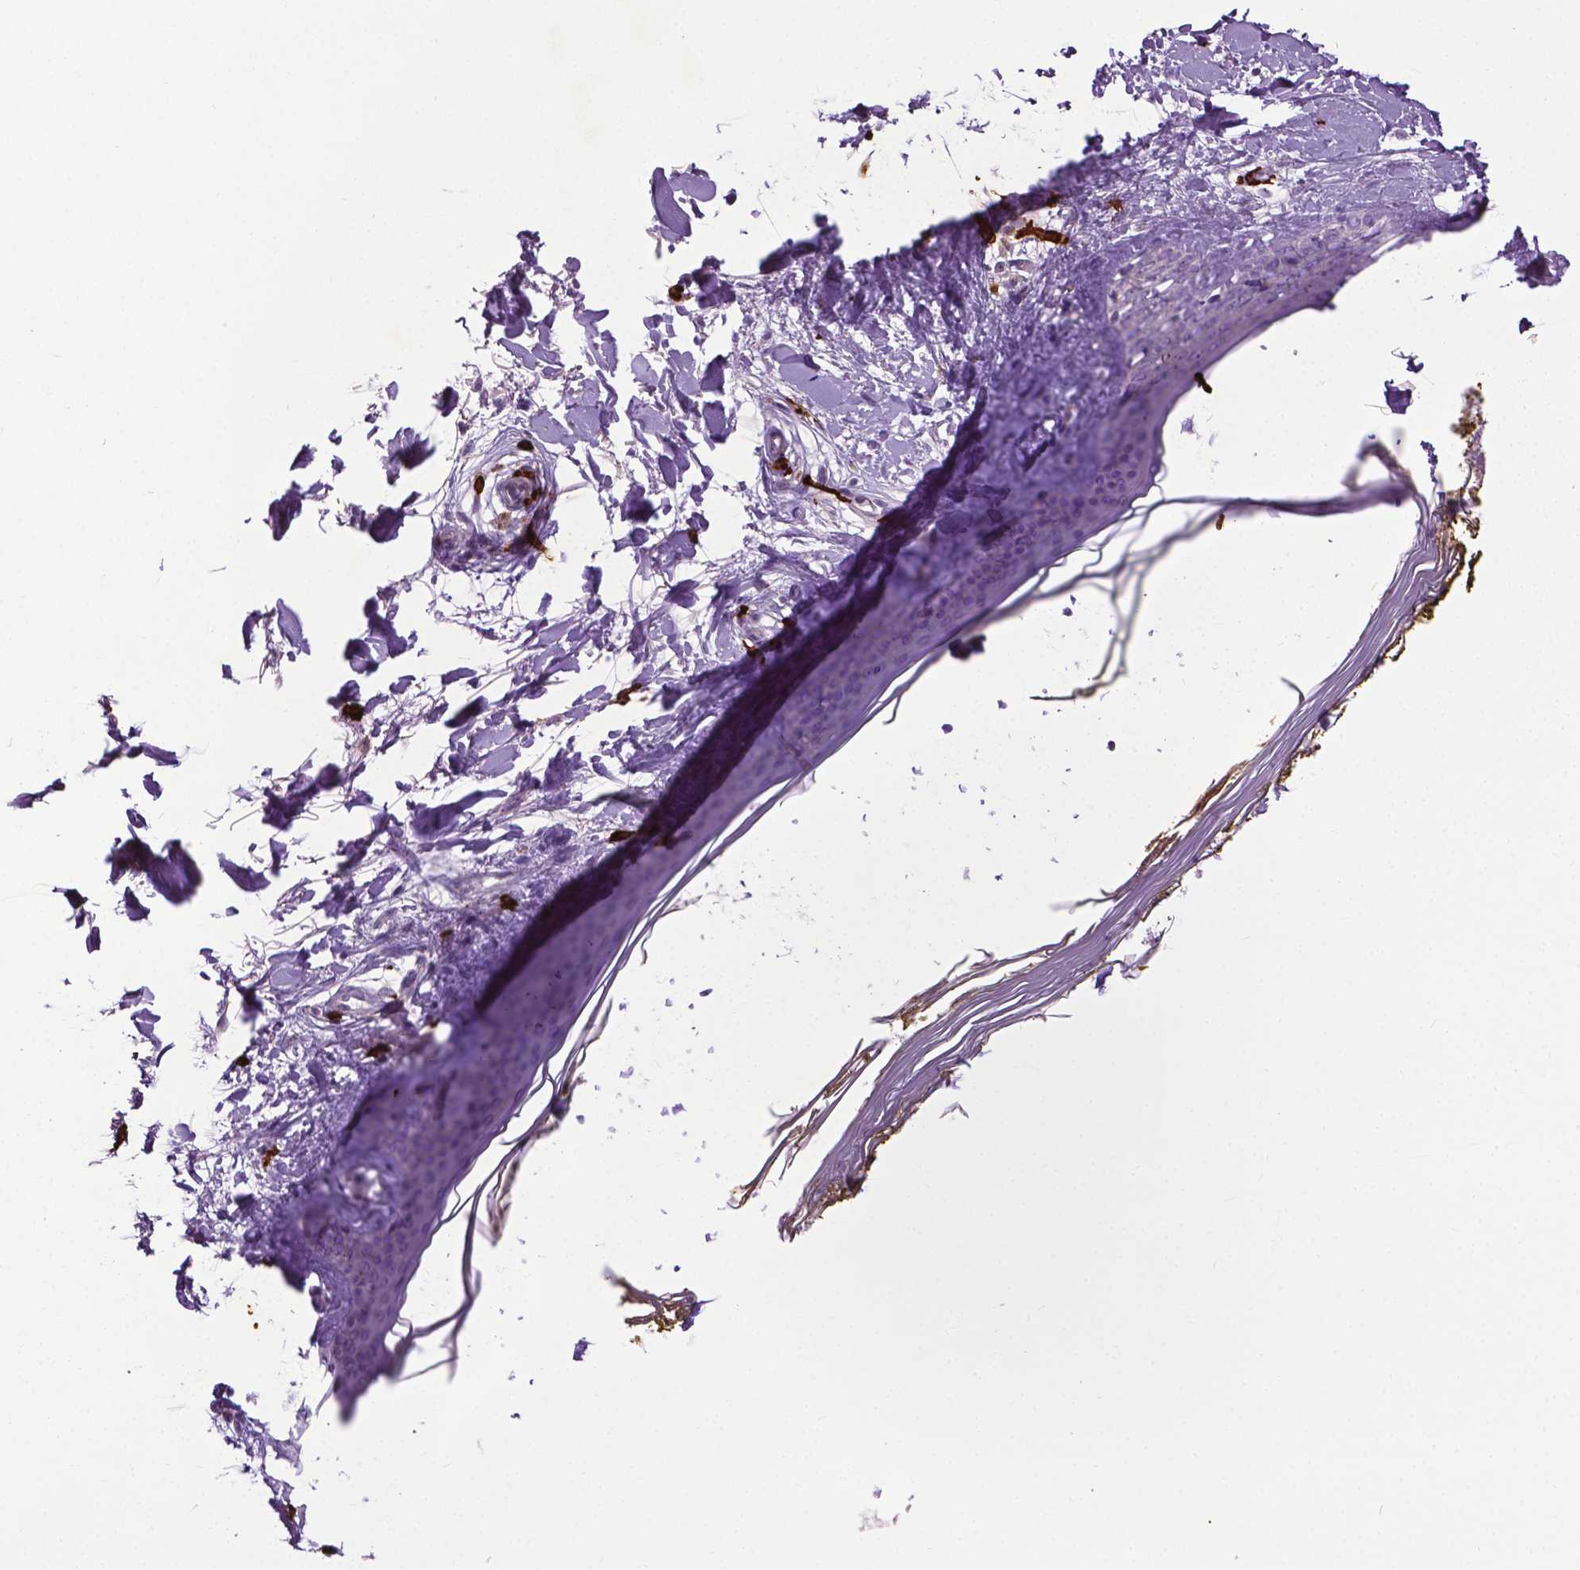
{"staining": {"intensity": "negative", "quantity": "none", "location": "none"}, "tissue": "skin", "cell_type": "Fibroblasts", "image_type": "normal", "snomed": [{"axis": "morphology", "description": "Normal tissue, NOS"}, {"axis": "topography", "description": "Skin"}], "caption": "Immunohistochemistry of normal human skin reveals no positivity in fibroblasts.", "gene": "SPECC1L", "patient": {"sex": "female", "age": 34}}